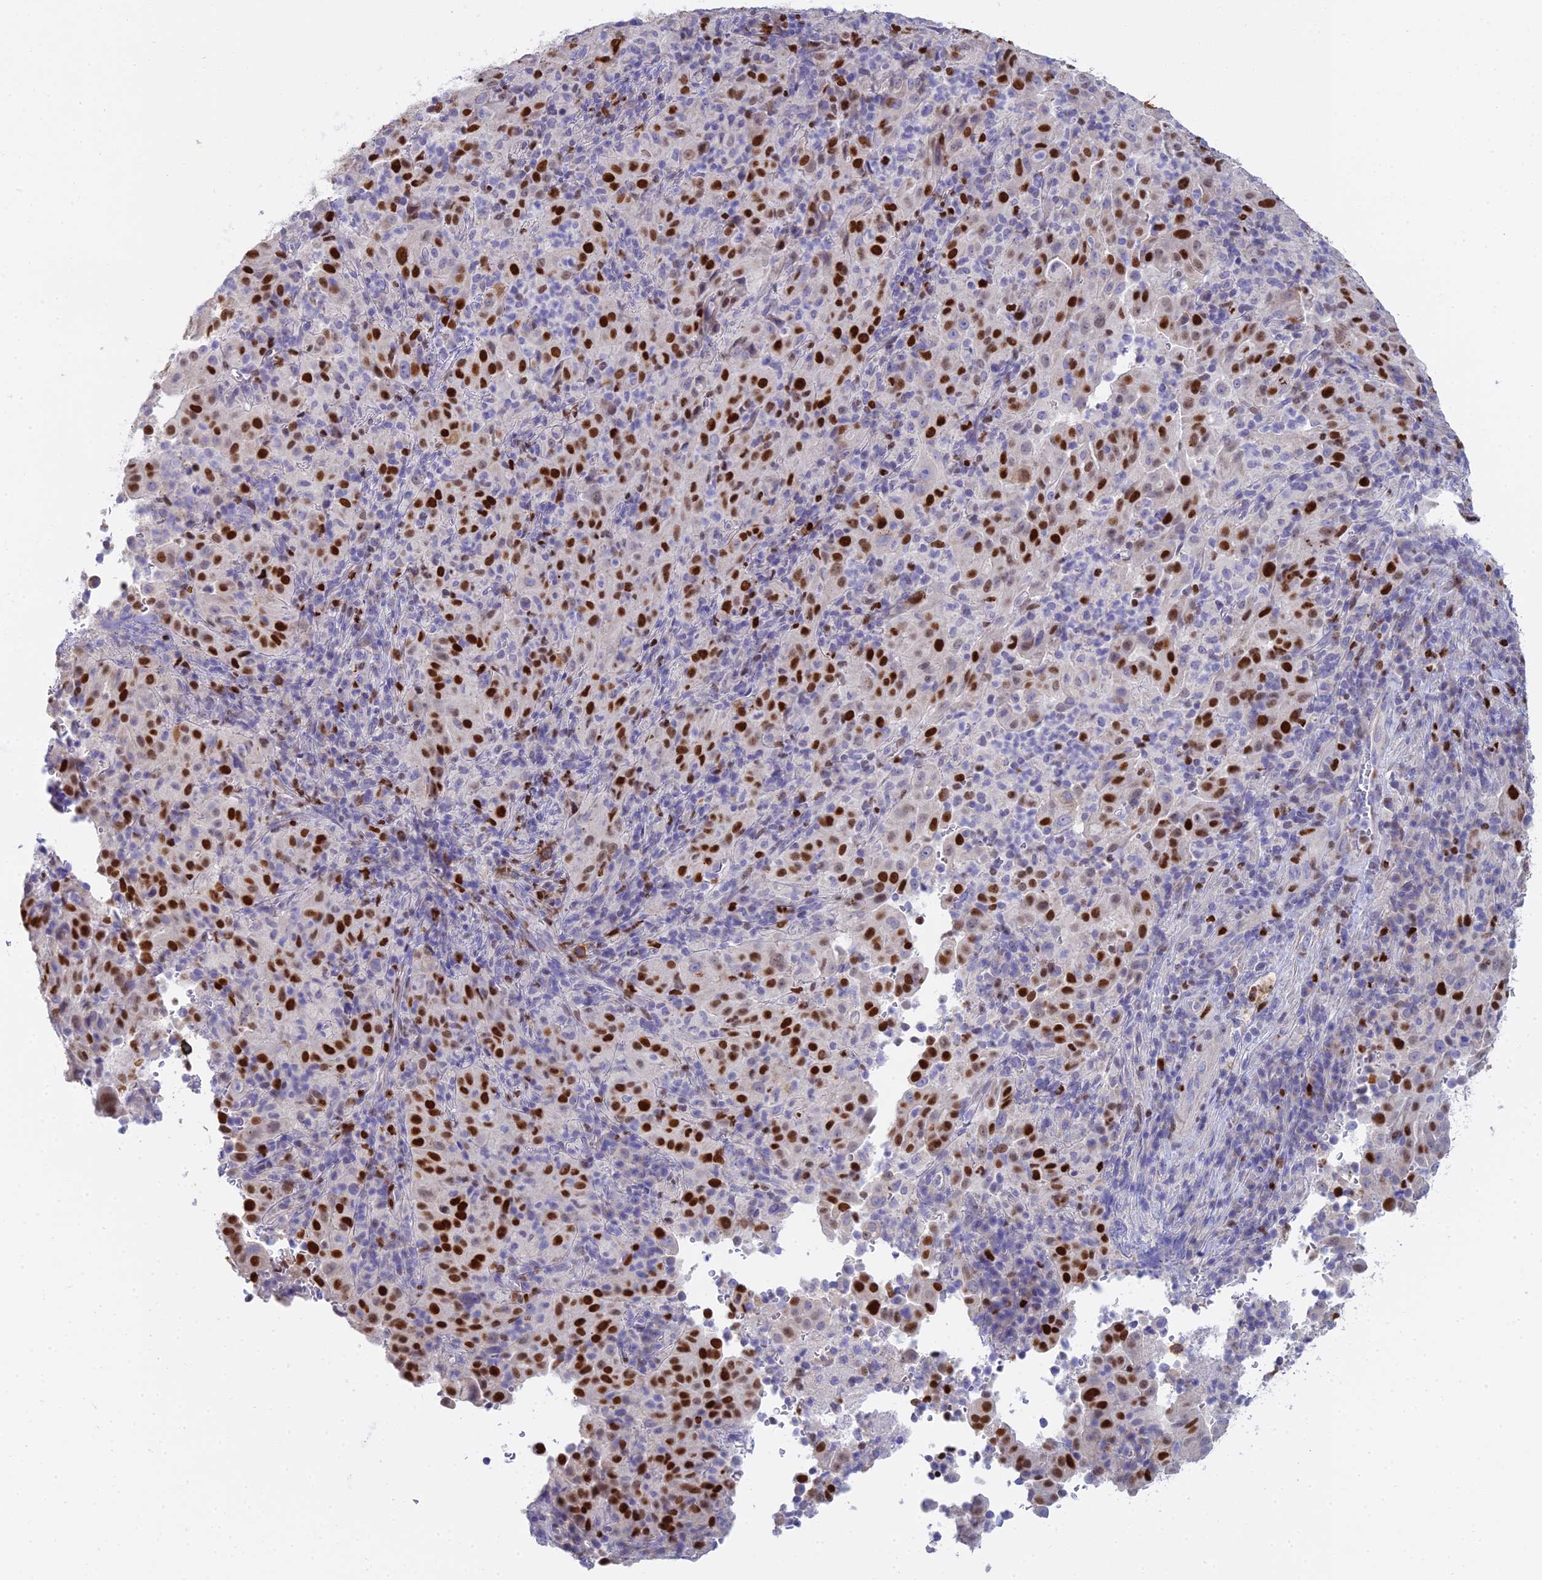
{"staining": {"intensity": "strong", "quantity": ">75%", "location": "nuclear"}, "tissue": "pancreatic cancer", "cell_type": "Tumor cells", "image_type": "cancer", "snomed": [{"axis": "morphology", "description": "Adenocarcinoma, NOS"}, {"axis": "topography", "description": "Pancreas"}], "caption": "Brown immunohistochemical staining in adenocarcinoma (pancreatic) reveals strong nuclear positivity in approximately >75% of tumor cells.", "gene": "MCM2", "patient": {"sex": "male", "age": 63}}